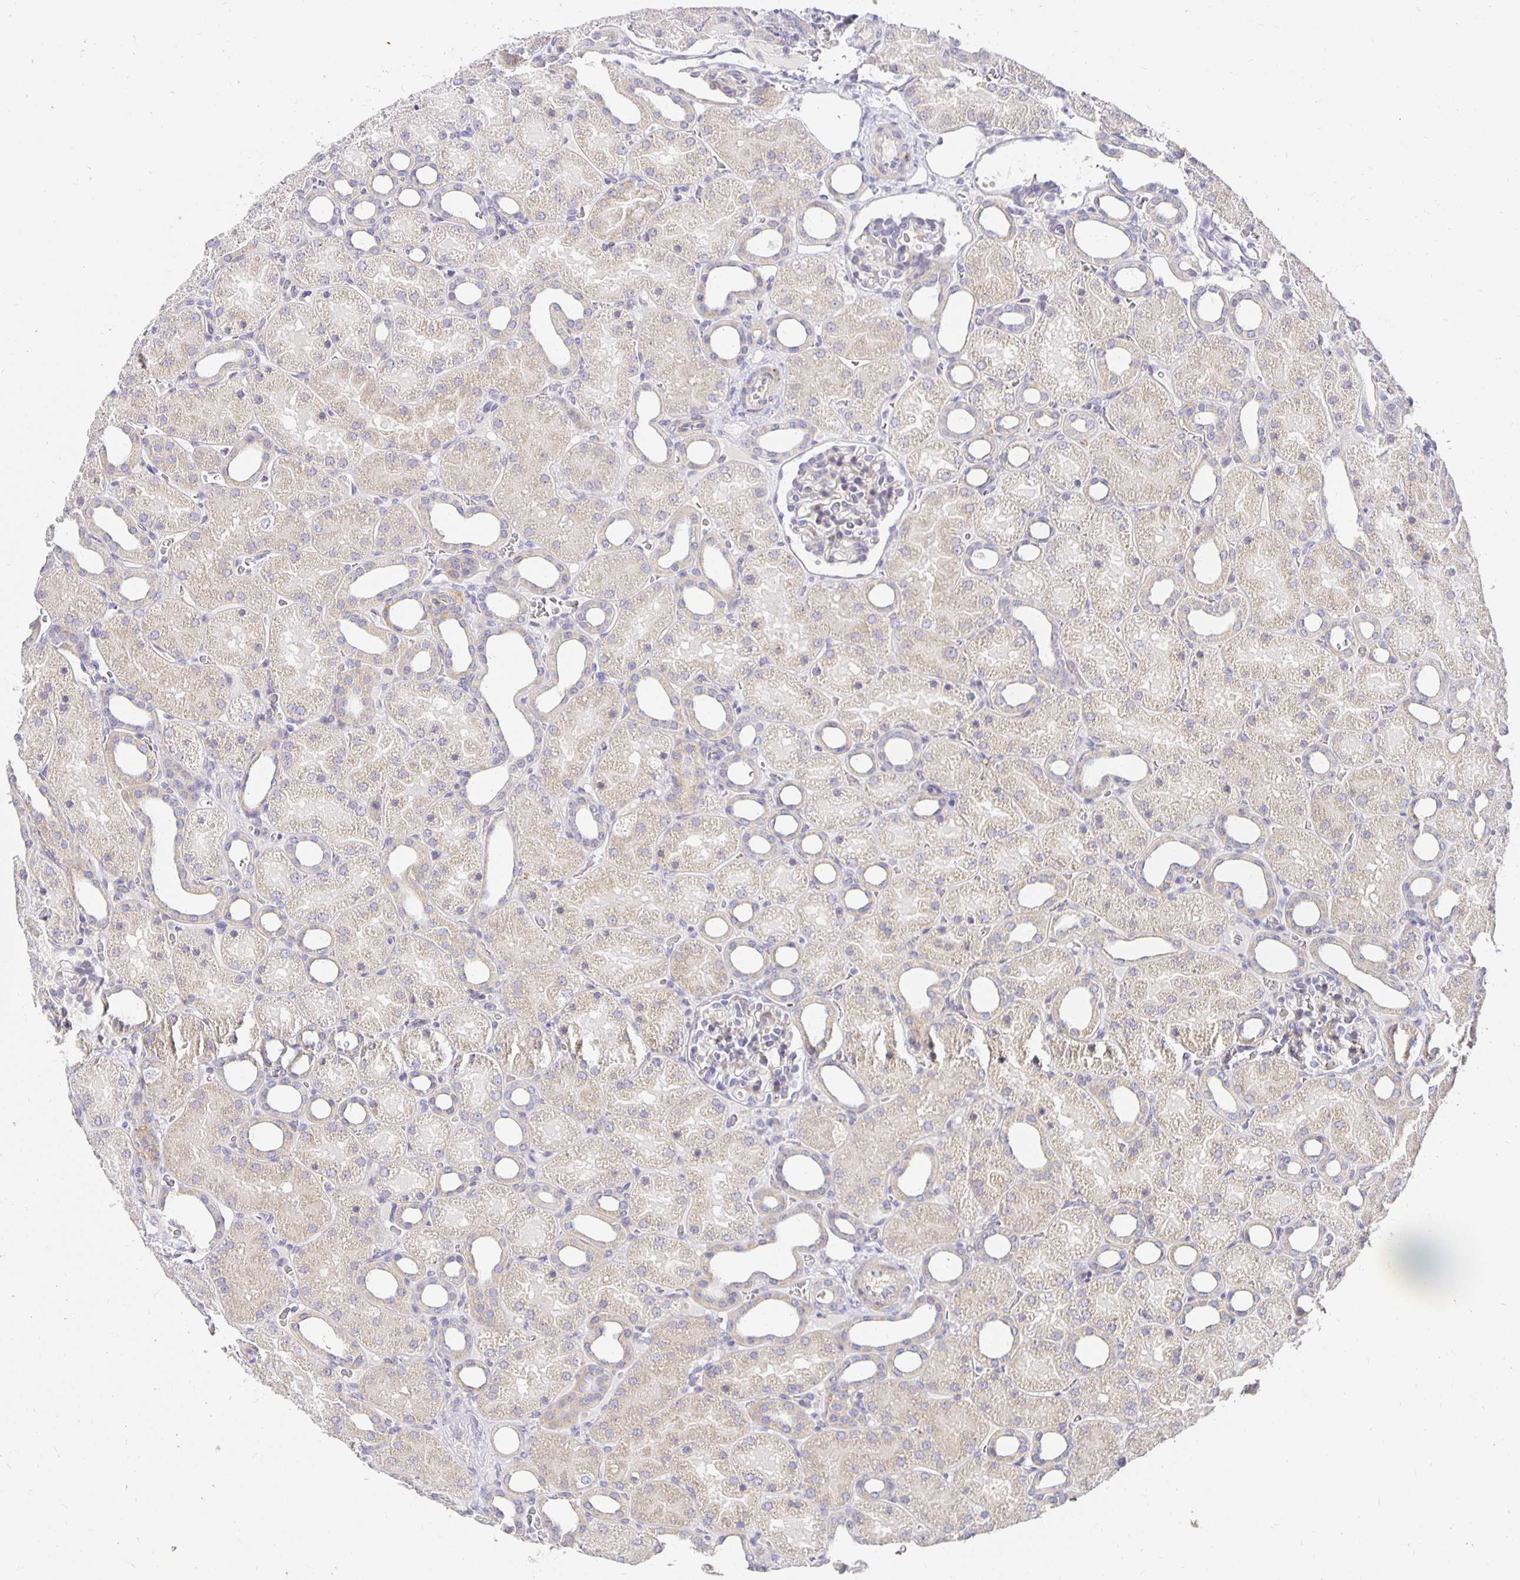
{"staining": {"intensity": "negative", "quantity": "none", "location": "none"}, "tissue": "kidney", "cell_type": "Cells in glomeruli", "image_type": "normal", "snomed": [{"axis": "morphology", "description": "Normal tissue, NOS"}, {"axis": "topography", "description": "Kidney"}], "caption": "DAB immunohistochemical staining of benign kidney shows no significant staining in cells in glomeruli.", "gene": "PLOD1", "patient": {"sex": "male", "age": 2}}